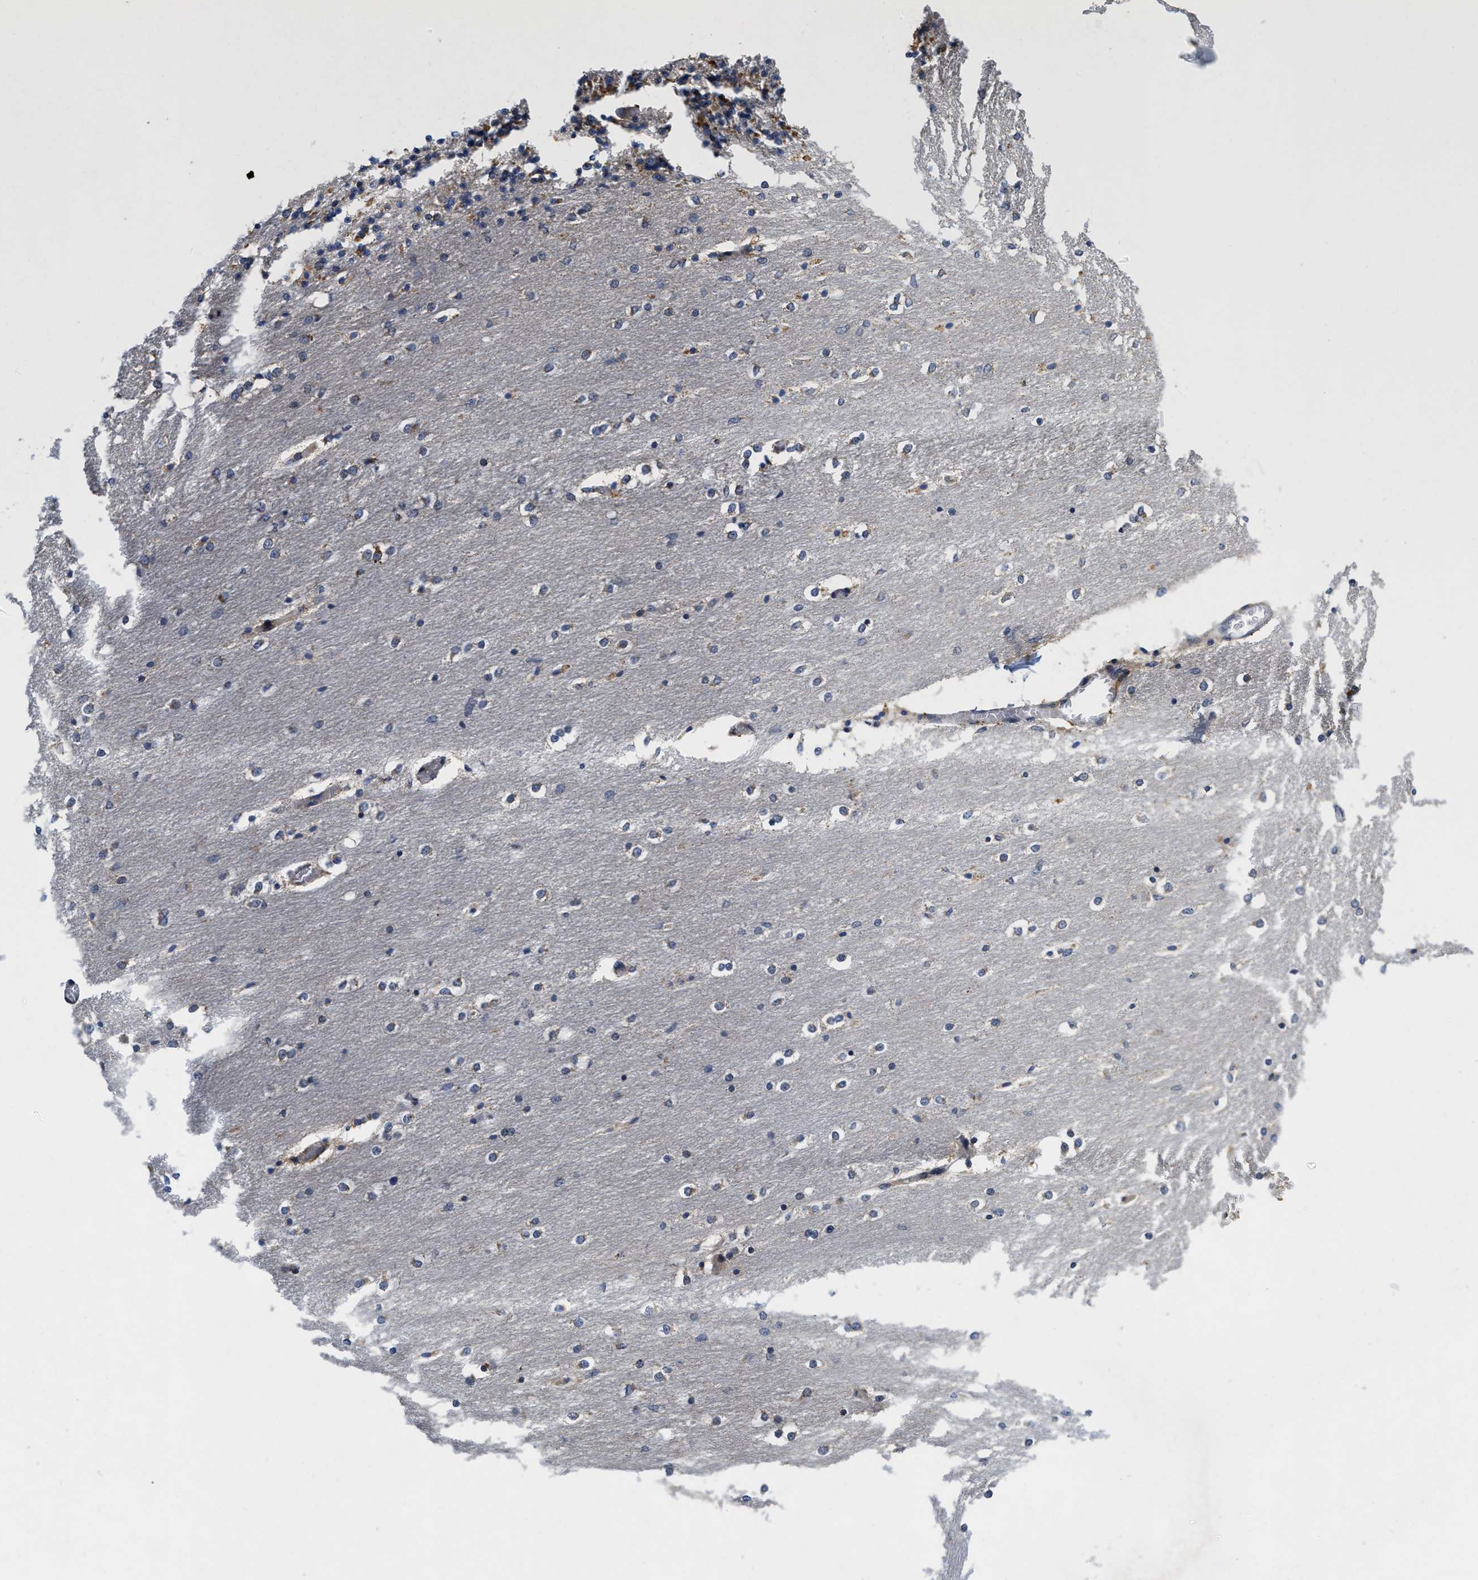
{"staining": {"intensity": "moderate", "quantity": ">75%", "location": "cytoplasmic/membranous"}, "tissue": "cerebellum", "cell_type": "Cells in granular layer", "image_type": "normal", "snomed": [{"axis": "morphology", "description": "Normal tissue, NOS"}, {"axis": "topography", "description": "Cerebellum"}], "caption": "Immunohistochemical staining of benign human cerebellum shows moderate cytoplasmic/membranous protein staining in about >75% of cells in granular layer.", "gene": "SCYL2", "patient": {"sex": "female", "age": 54}}